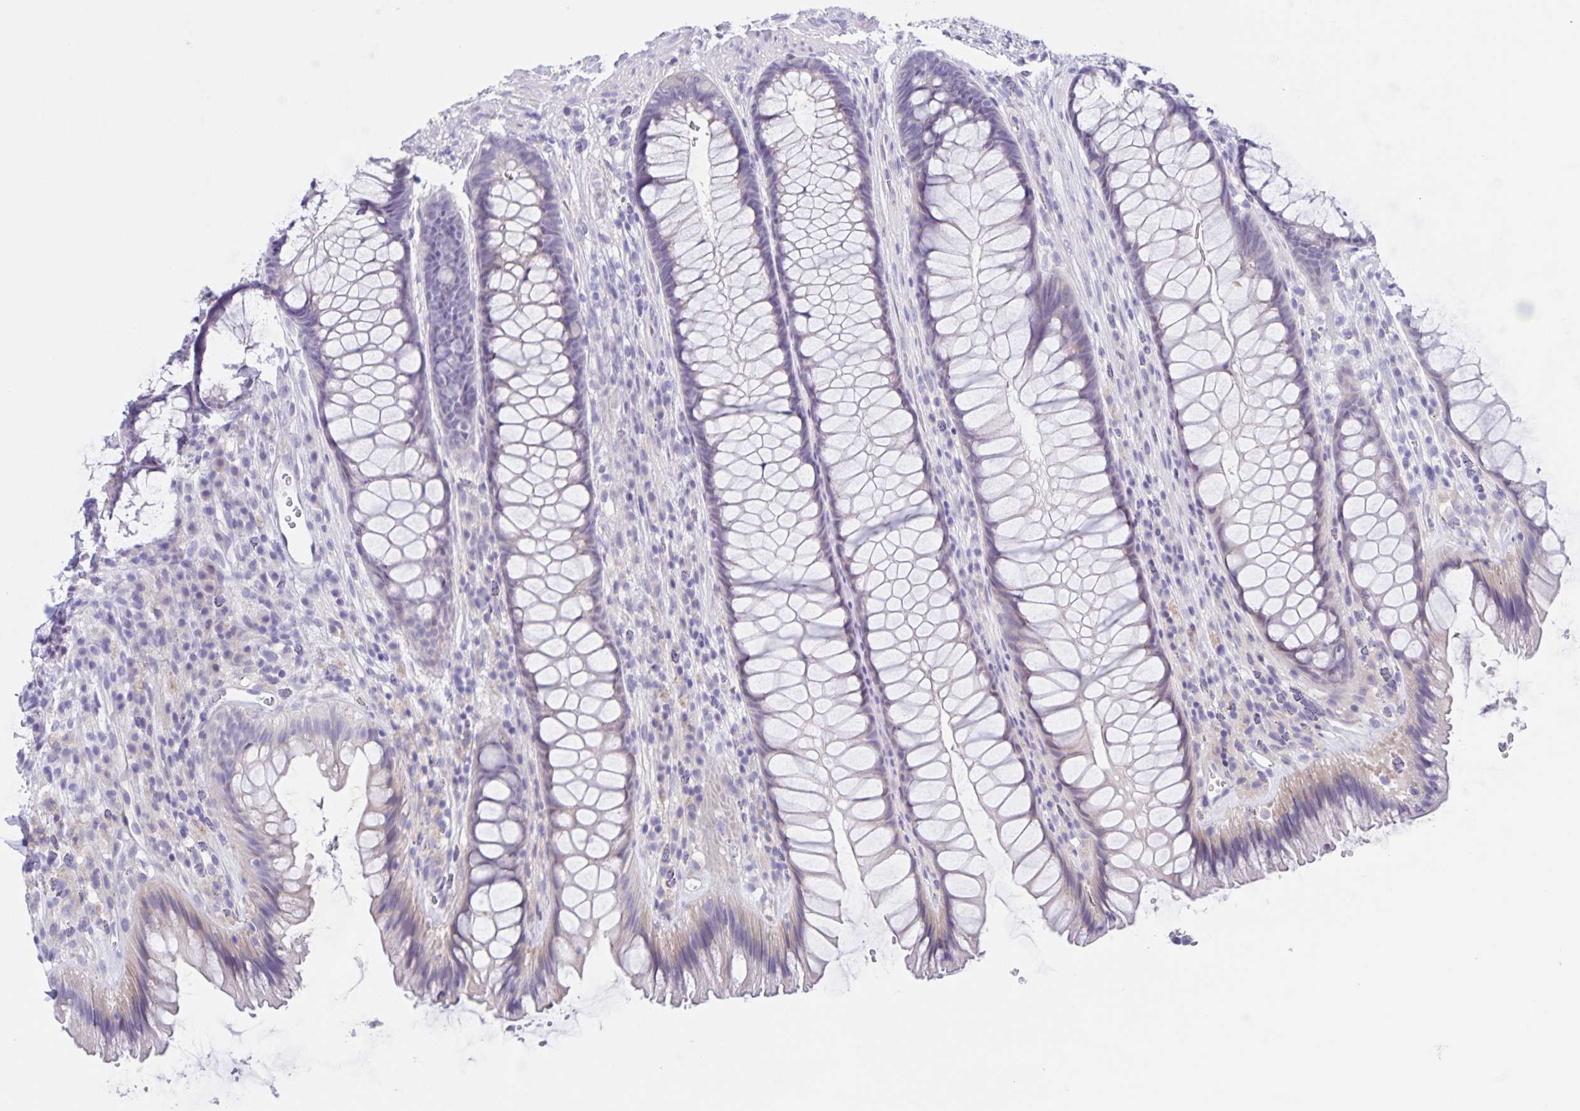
{"staining": {"intensity": "negative", "quantity": "none", "location": "none"}, "tissue": "rectum", "cell_type": "Glandular cells", "image_type": "normal", "snomed": [{"axis": "morphology", "description": "Normal tissue, NOS"}, {"axis": "topography", "description": "Rectum"}], "caption": "Protein analysis of unremarkable rectum displays no significant expression in glandular cells. (DAB immunohistochemistry, high magnification).", "gene": "DMGDH", "patient": {"sex": "male", "age": 53}}